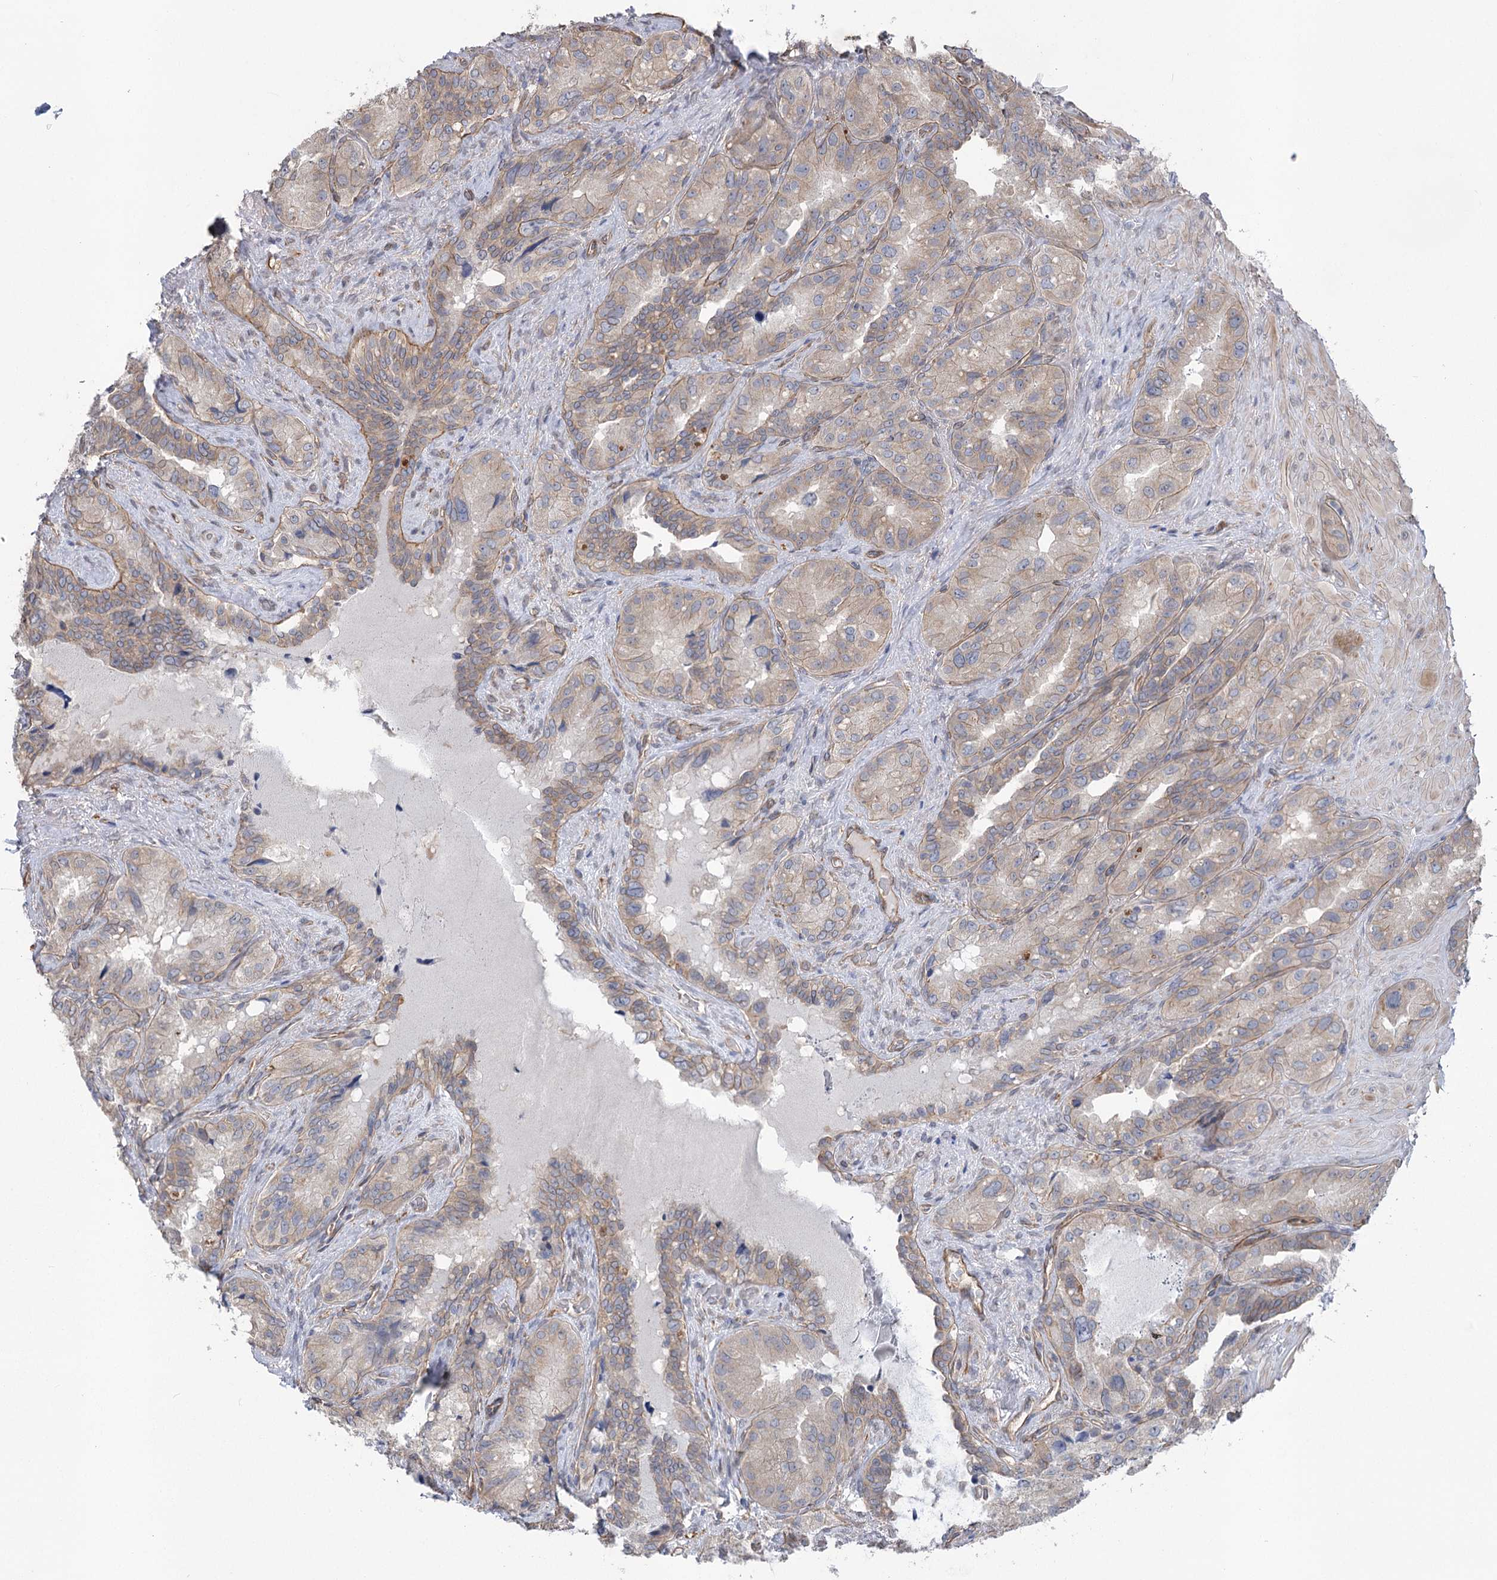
{"staining": {"intensity": "weak", "quantity": "<25%", "location": "cytoplasmic/membranous"}, "tissue": "seminal vesicle", "cell_type": "Glandular cells", "image_type": "normal", "snomed": [{"axis": "morphology", "description": "Normal tissue, NOS"}, {"axis": "topography", "description": "Seminal veicle"}, {"axis": "topography", "description": "Peripheral nerve tissue"}], "caption": "Micrograph shows no significant protein positivity in glandular cells of unremarkable seminal vesicle. (Stains: DAB (3,3'-diaminobenzidine) immunohistochemistry with hematoxylin counter stain, Microscopy: brightfield microscopy at high magnification).", "gene": "RWDD4", "patient": {"sex": "male", "age": 67}}